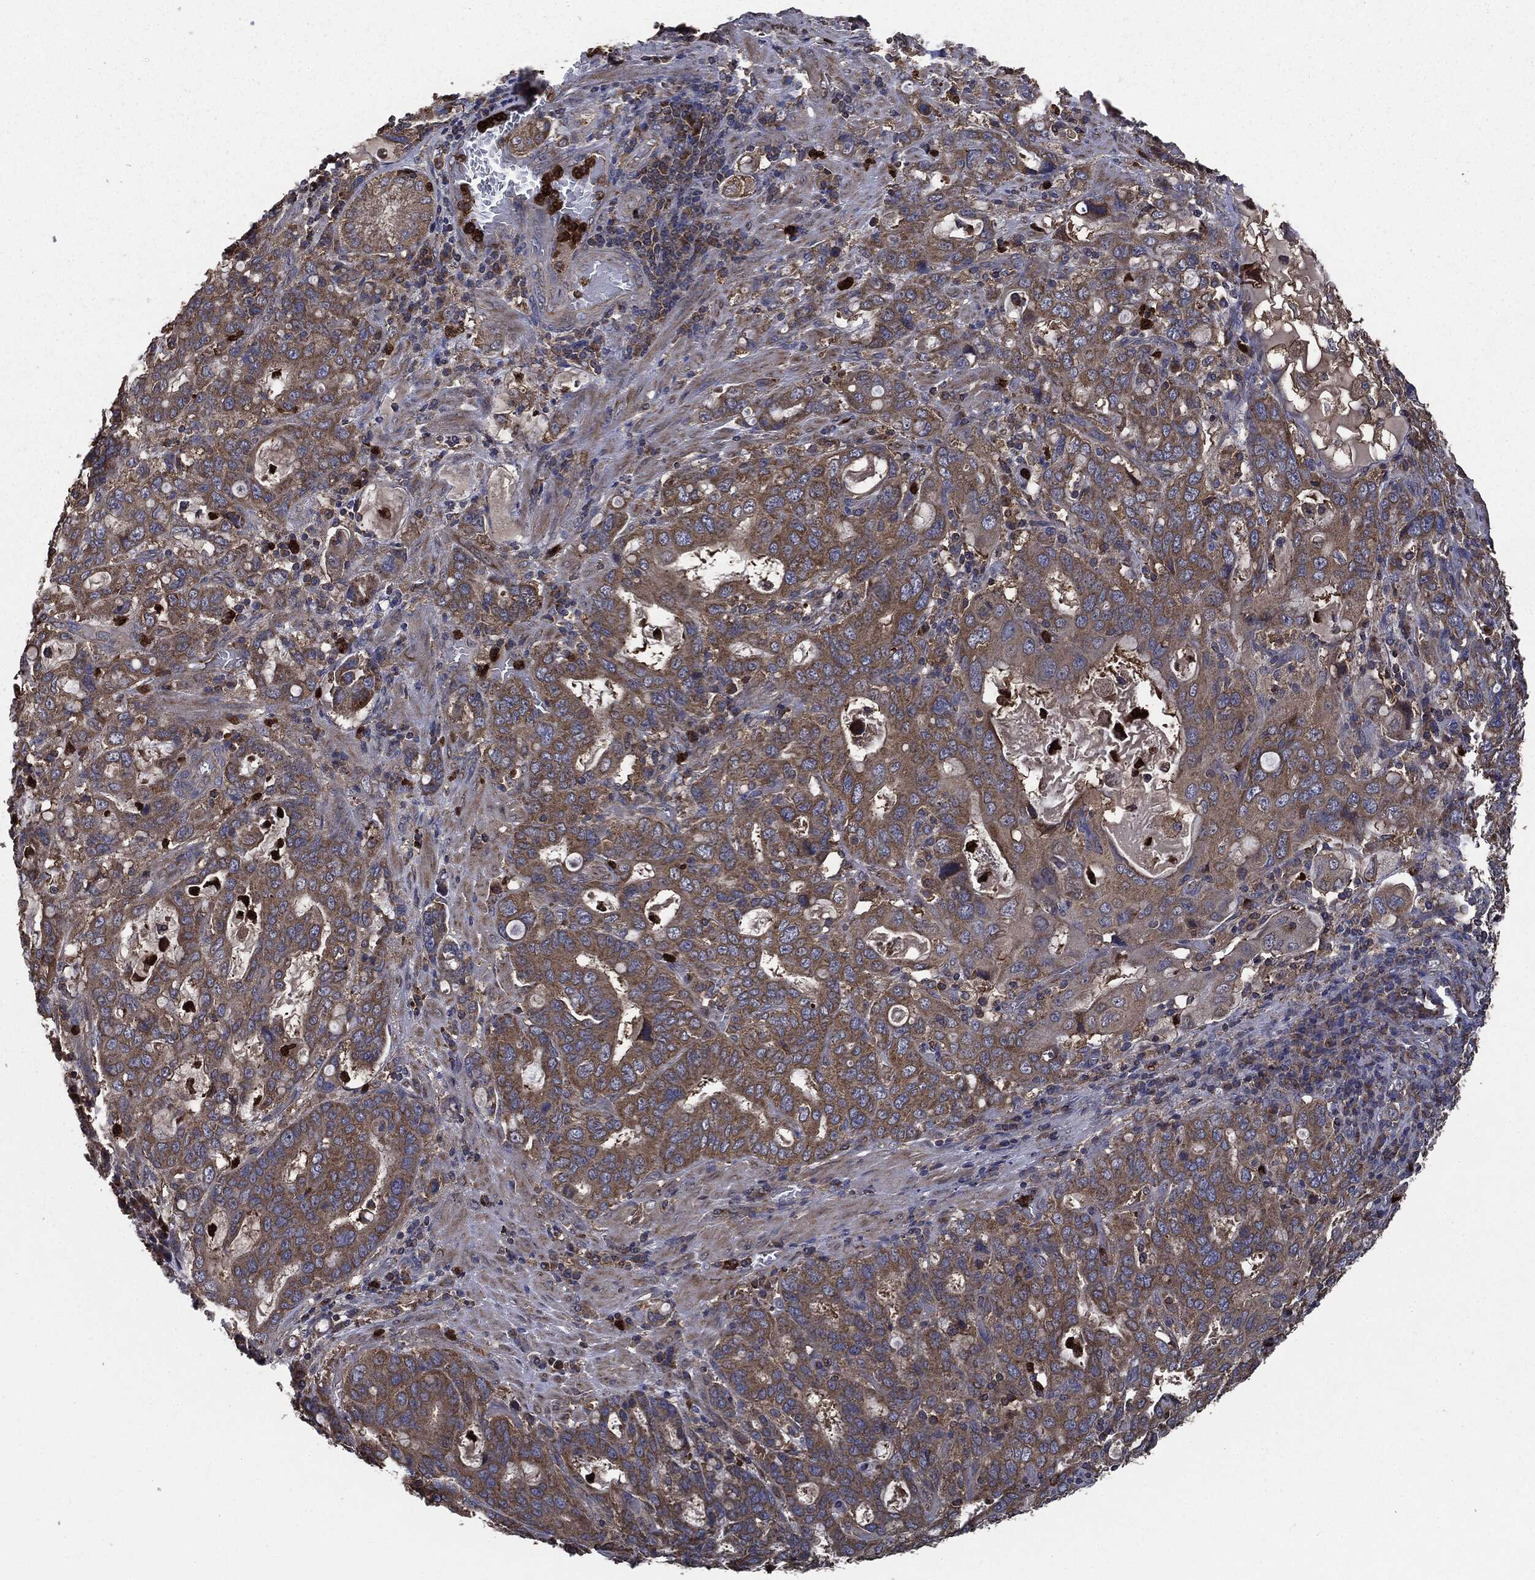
{"staining": {"intensity": "strong", "quantity": ">75%", "location": "cytoplasmic/membranous"}, "tissue": "stomach cancer", "cell_type": "Tumor cells", "image_type": "cancer", "snomed": [{"axis": "morphology", "description": "Adenocarcinoma, NOS"}, {"axis": "topography", "description": "Stomach, upper"}, {"axis": "topography", "description": "Stomach"}], "caption": "Immunohistochemistry staining of adenocarcinoma (stomach), which displays high levels of strong cytoplasmic/membranous expression in about >75% of tumor cells indicating strong cytoplasmic/membranous protein staining. The staining was performed using DAB (brown) for protein detection and nuclei were counterstained in hematoxylin (blue).", "gene": "MAPK6", "patient": {"sex": "male", "age": 62}}